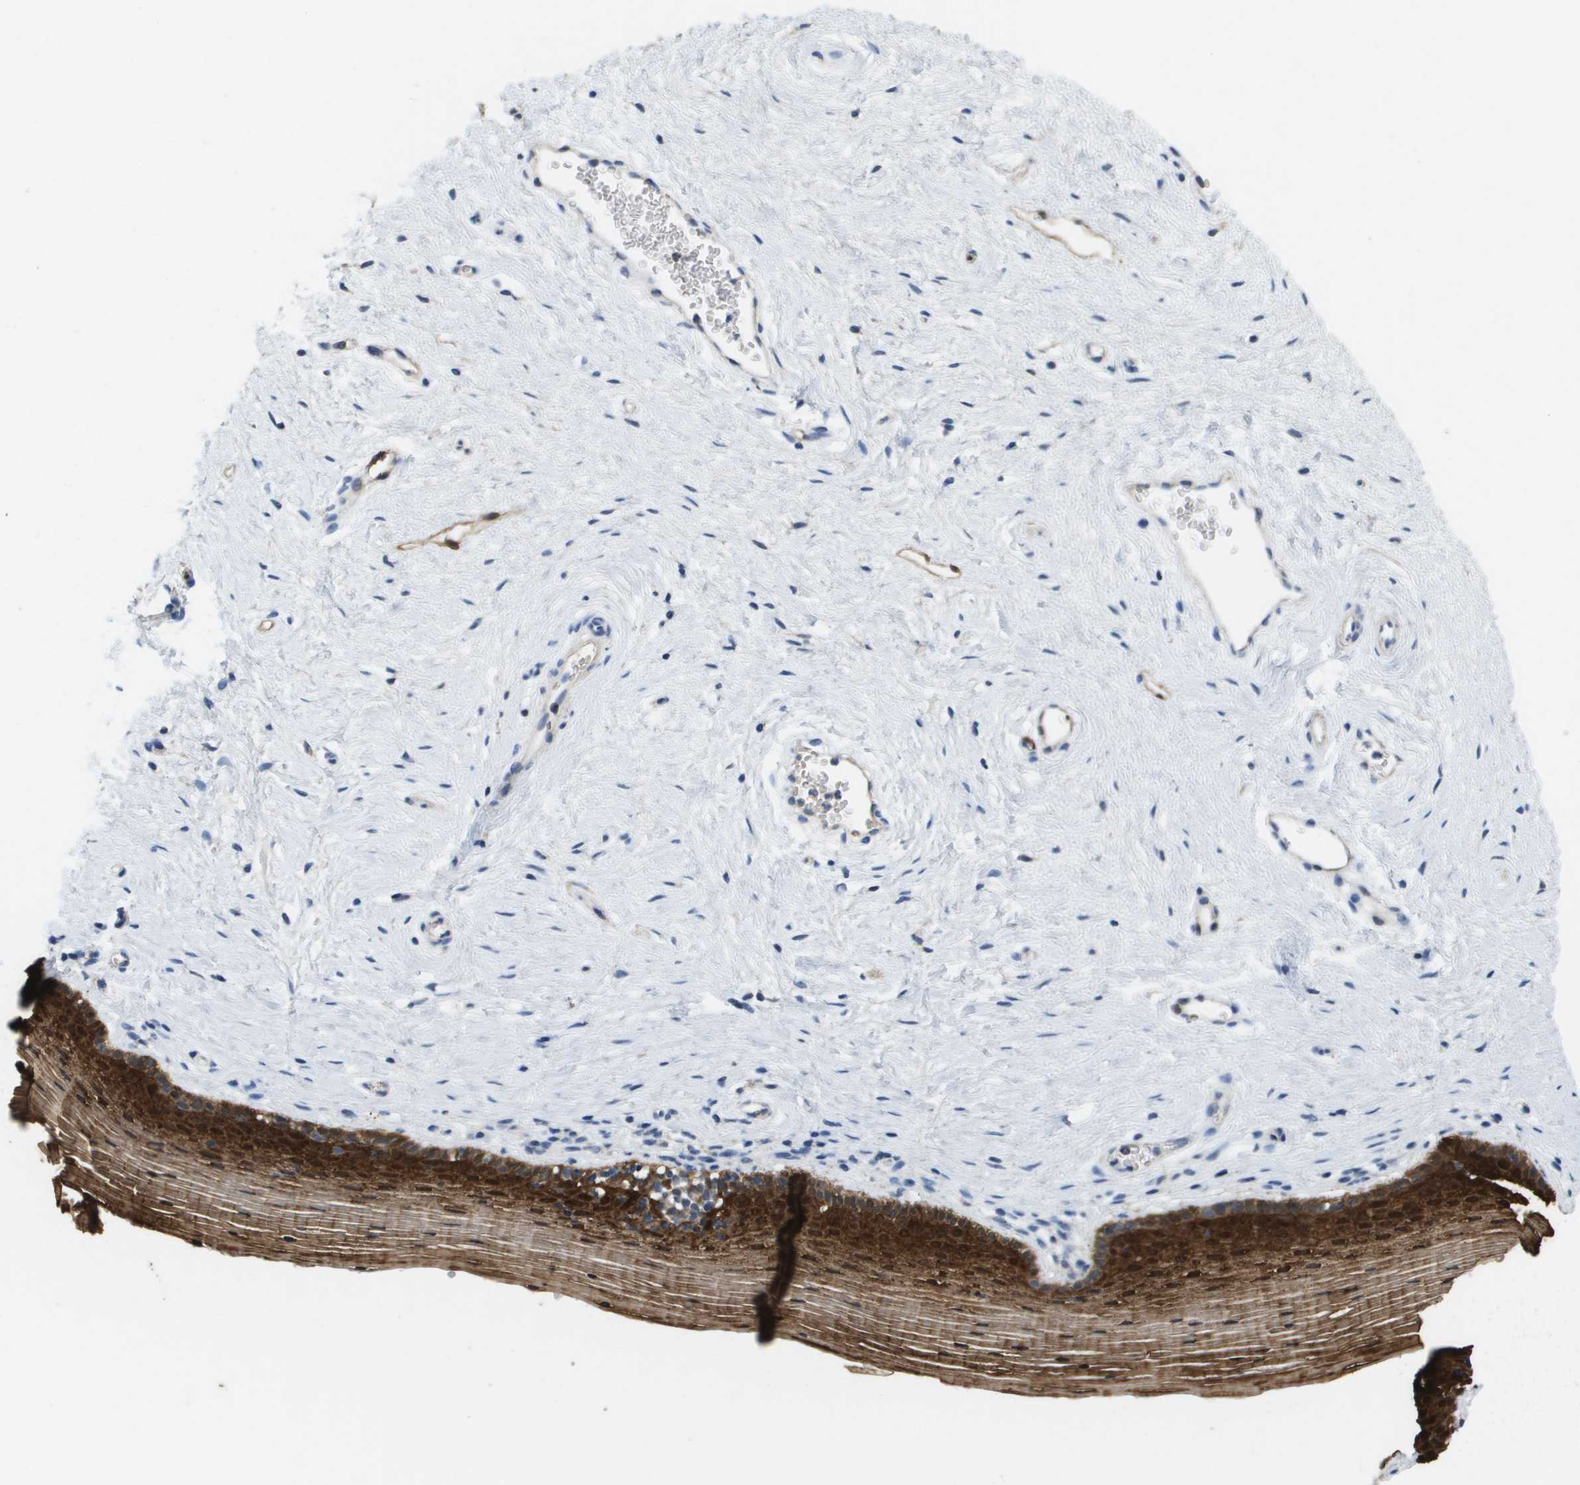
{"staining": {"intensity": "strong", "quantity": ">75%", "location": "cytoplasmic/membranous"}, "tissue": "vagina", "cell_type": "Squamous epithelial cells", "image_type": "normal", "snomed": [{"axis": "morphology", "description": "Normal tissue, NOS"}, {"axis": "topography", "description": "Vagina"}], "caption": "IHC photomicrograph of normal vagina: vagina stained using IHC demonstrates high levels of strong protein expression localized specifically in the cytoplasmic/membranous of squamous epithelial cells, appearing as a cytoplasmic/membranous brown color.", "gene": "FABP5", "patient": {"sex": "female", "age": 32}}